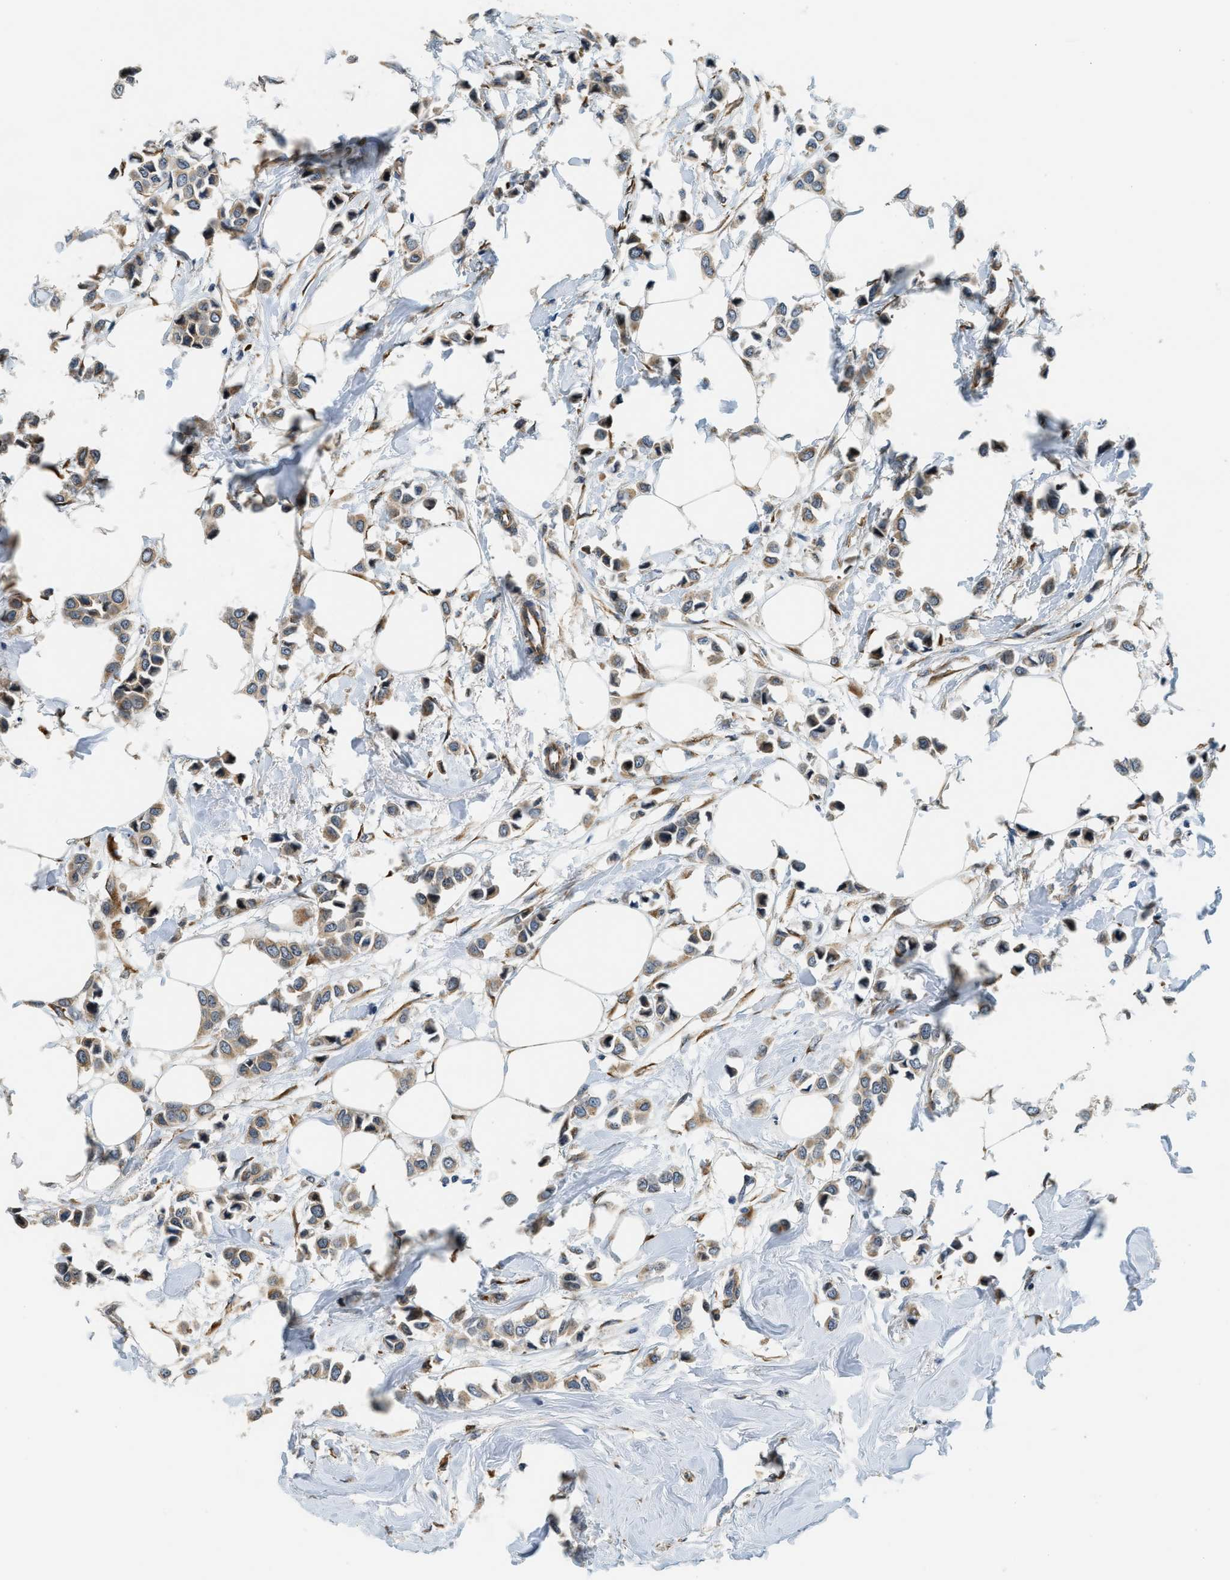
{"staining": {"intensity": "moderate", "quantity": ">75%", "location": "cytoplasmic/membranous"}, "tissue": "breast cancer", "cell_type": "Tumor cells", "image_type": "cancer", "snomed": [{"axis": "morphology", "description": "Lobular carcinoma"}, {"axis": "topography", "description": "Breast"}], "caption": "IHC image of human lobular carcinoma (breast) stained for a protein (brown), which demonstrates medium levels of moderate cytoplasmic/membranous expression in approximately >75% of tumor cells.", "gene": "ALOX12", "patient": {"sex": "female", "age": 51}}